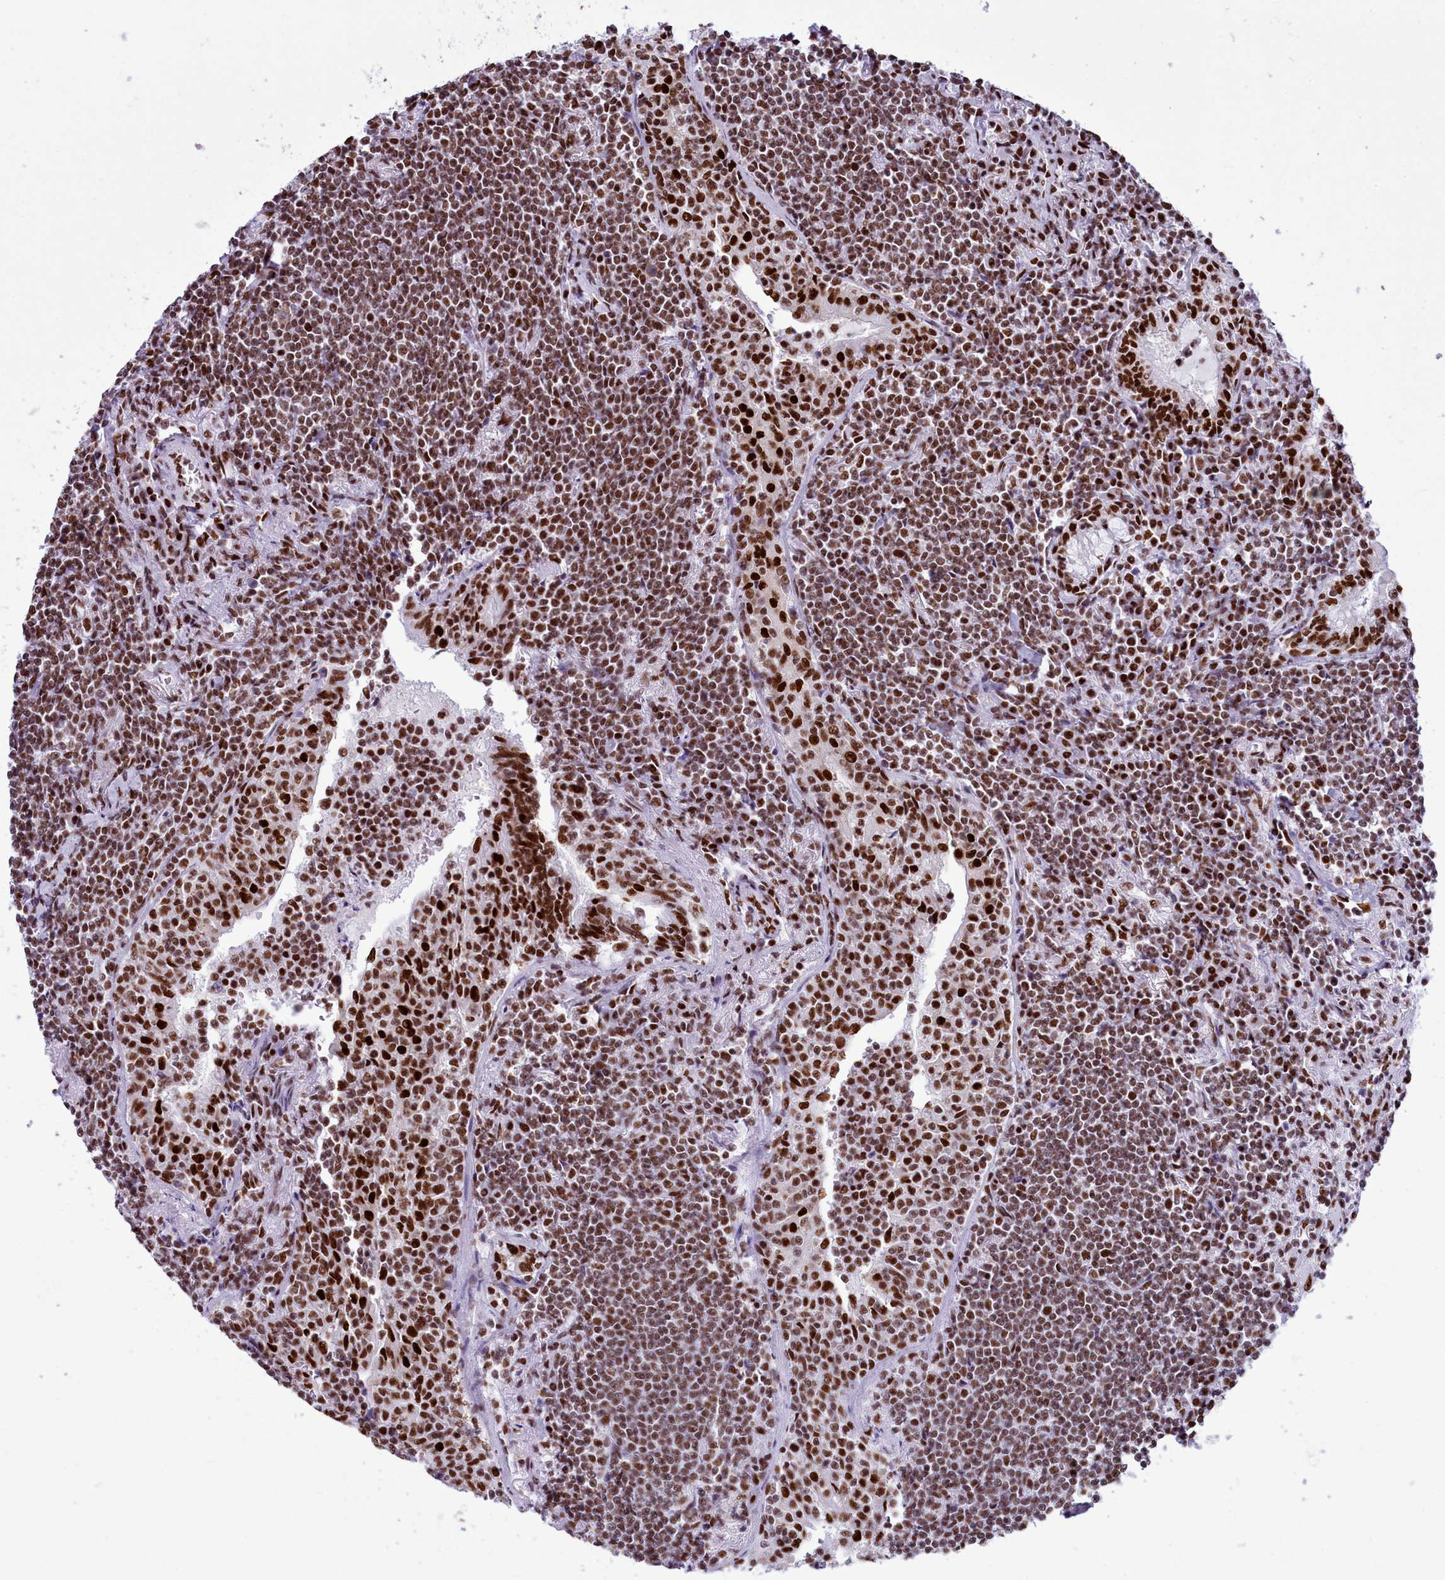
{"staining": {"intensity": "moderate", "quantity": ">75%", "location": "nuclear"}, "tissue": "lymphoma", "cell_type": "Tumor cells", "image_type": "cancer", "snomed": [{"axis": "morphology", "description": "Malignant lymphoma, non-Hodgkin's type, Low grade"}, {"axis": "topography", "description": "Lung"}], "caption": "IHC photomicrograph of human low-grade malignant lymphoma, non-Hodgkin's type stained for a protein (brown), which displays medium levels of moderate nuclear positivity in approximately >75% of tumor cells.", "gene": "RALY", "patient": {"sex": "female", "age": 71}}